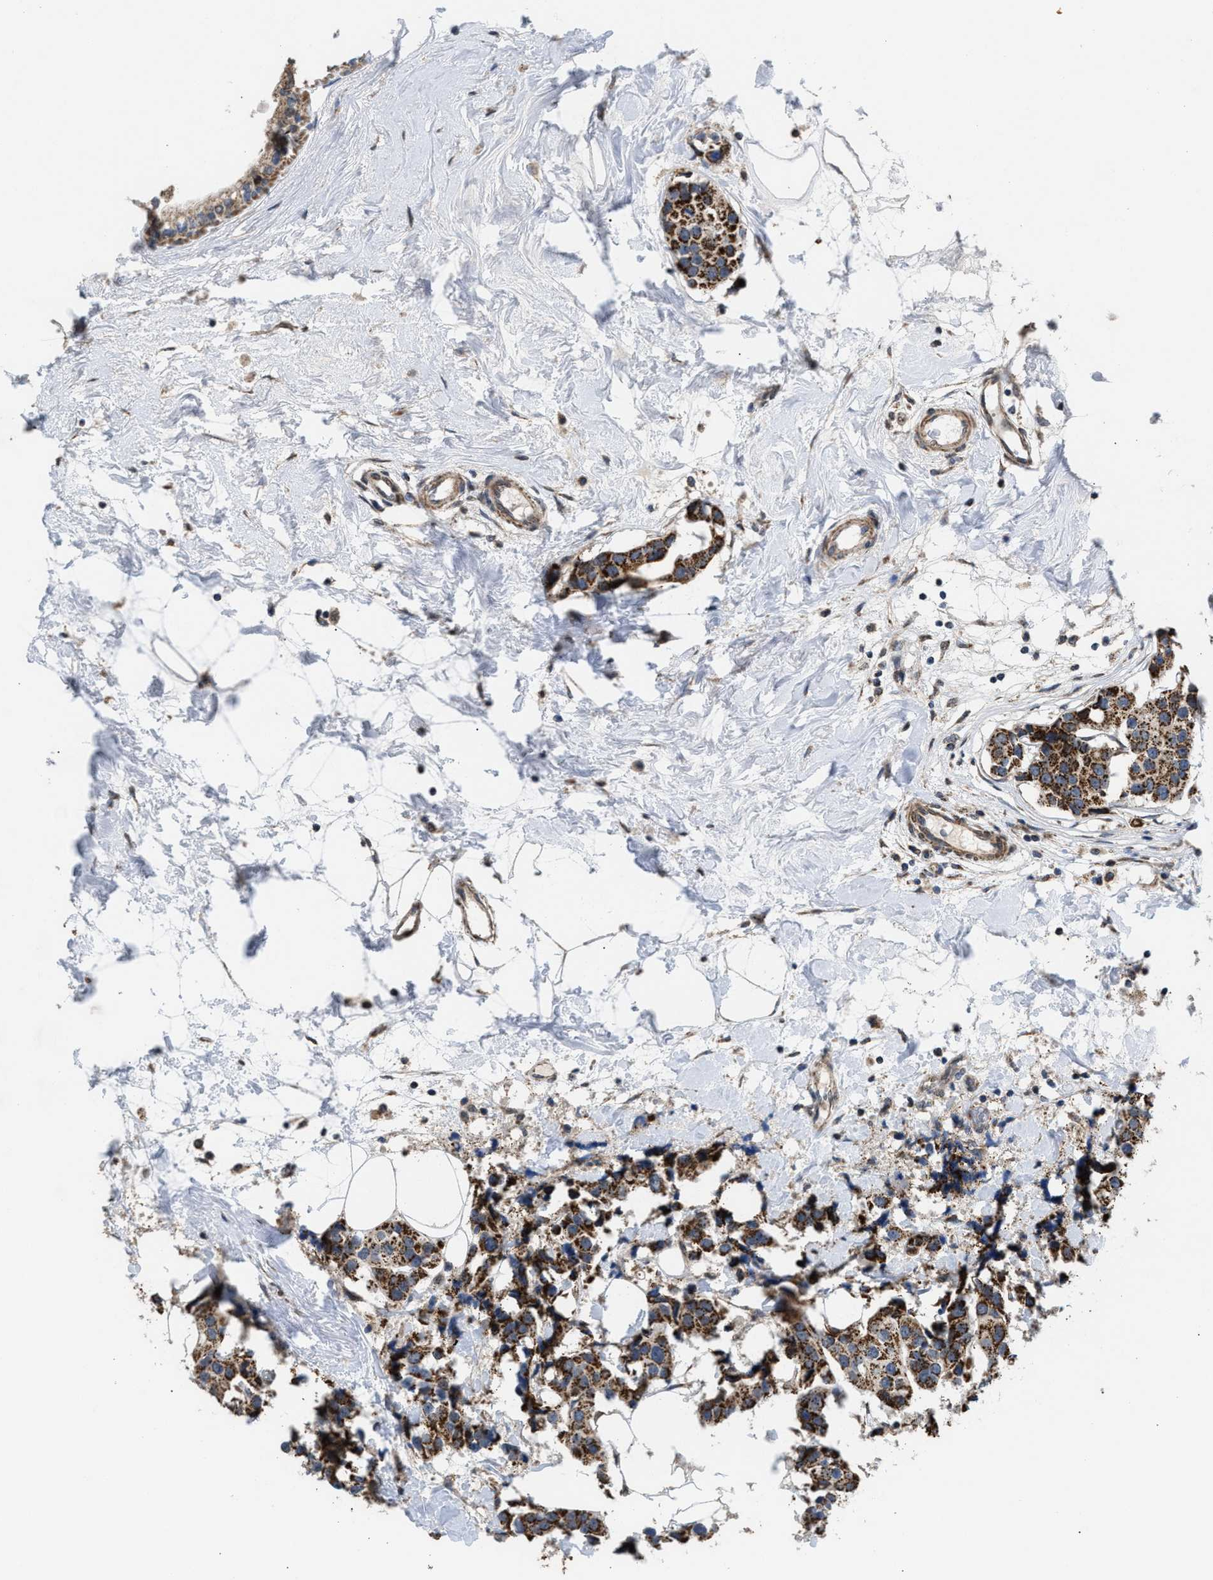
{"staining": {"intensity": "strong", "quantity": ">75%", "location": "cytoplasmic/membranous"}, "tissue": "breast cancer", "cell_type": "Tumor cells", "image_type": "cancer", "snomed": [{"axis": "morphology", "description": "Normal tissue, NOS"}, {"axis": "morphology", "description": "Duct carcinoma"}, {"axis": "topography", "description": "Breast"}], "caption": "The image shows immunohistochemical staining of invasive ductal carcinoma (breast). There is strong cytoplasmic/membranous positivity is seen in about >75% of tumor cells.", "gene": "TACO1", "patient": {"sex": "female", "age": 39}}